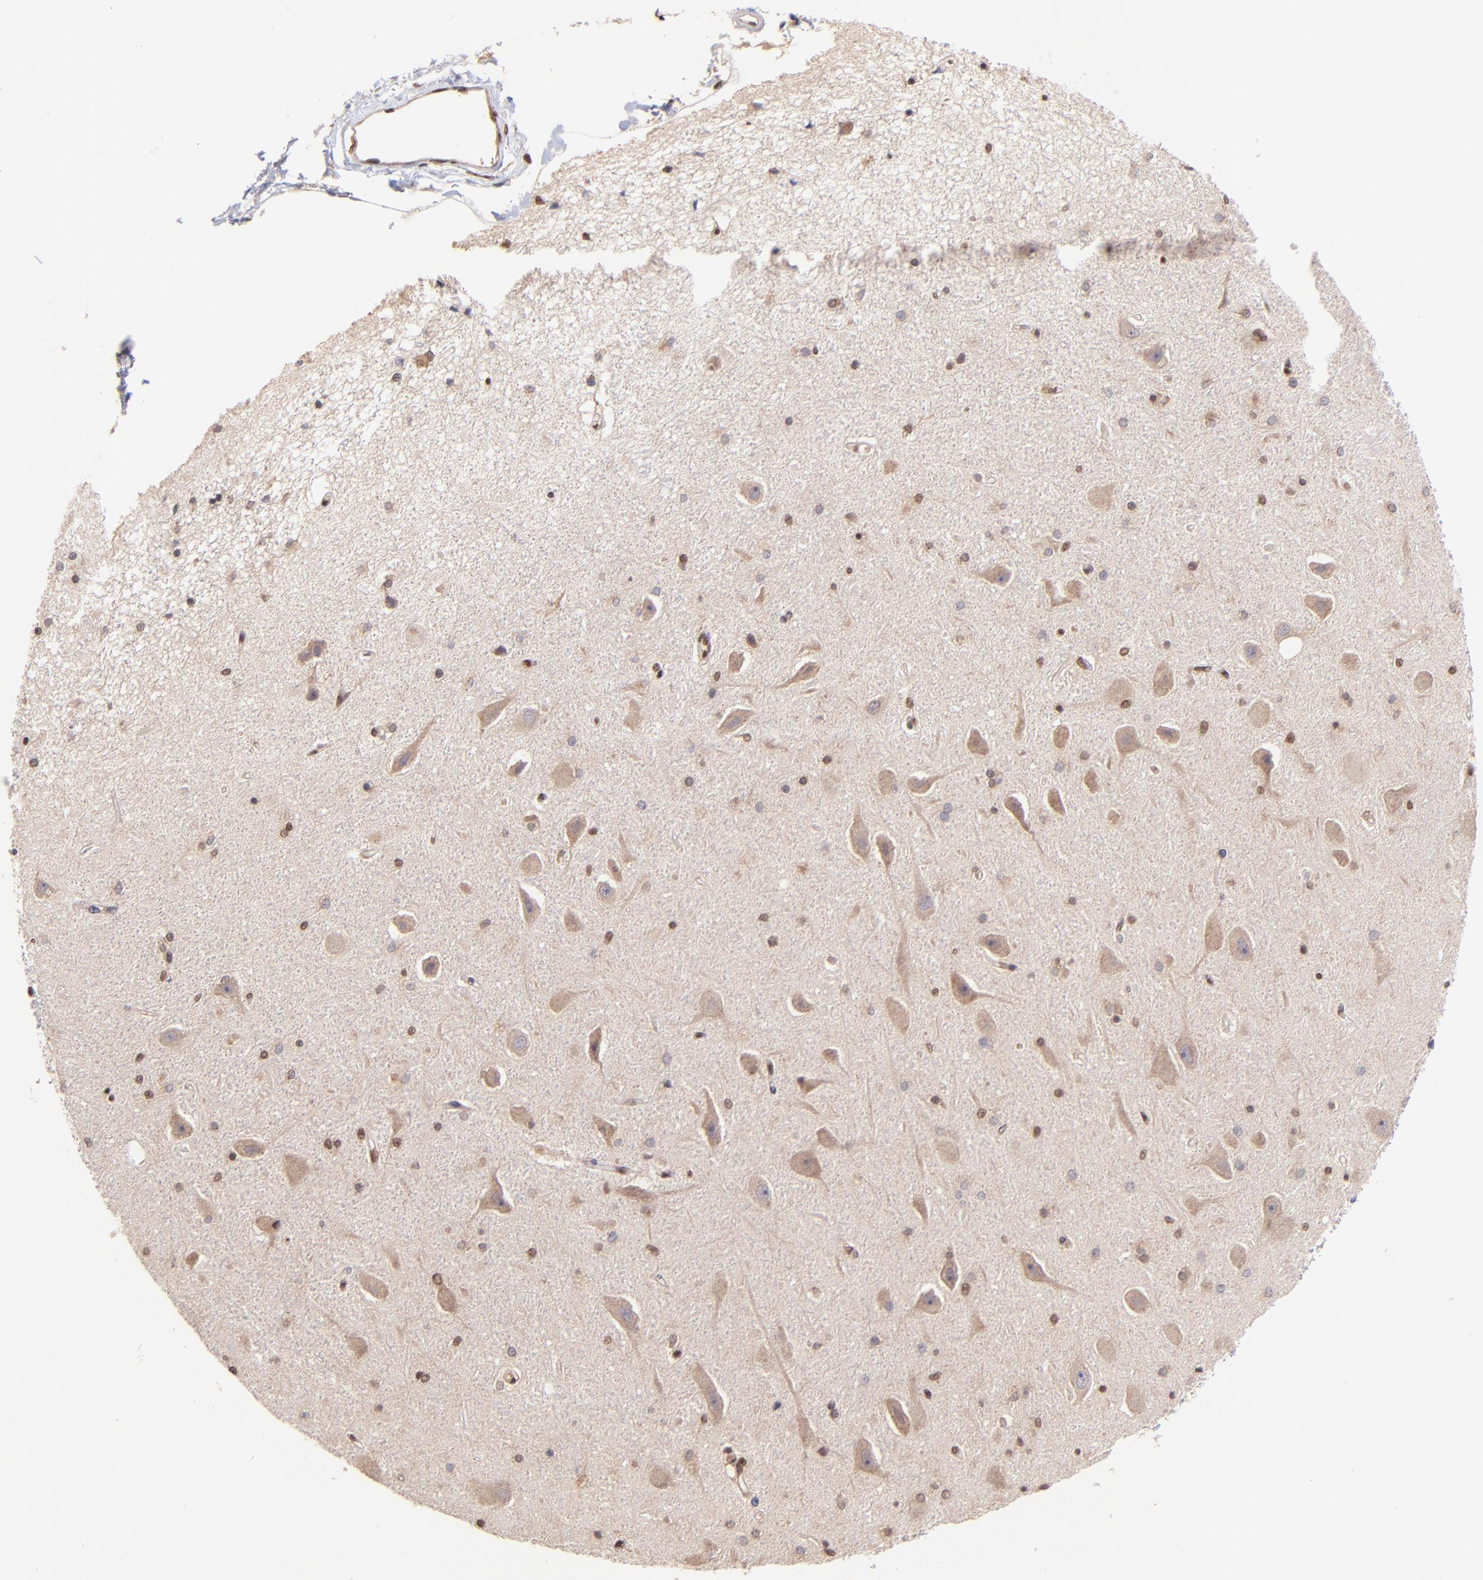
{"staining": {"intensity": "negative", "quantity": "none", "location": "none"}, "tissue": "hippocampus", "cell_type": "Glial cells", "image_type": "normal", "snomed": [{"axis": "morphology", "description": "Normal tissue, NOS"}, {"axis": "topography", "description": "Hippocampus"}], "caption": "A histopathology image of hippocampus stained for a protein displays no brown staining in glial cells. (DAB (3,3'-diaminobenzidine) immunohistochemistry visualized using brightfield microscopy, high magnification).", "gene": "WDR25", "patient": {"sex": "female", "age": 54}}